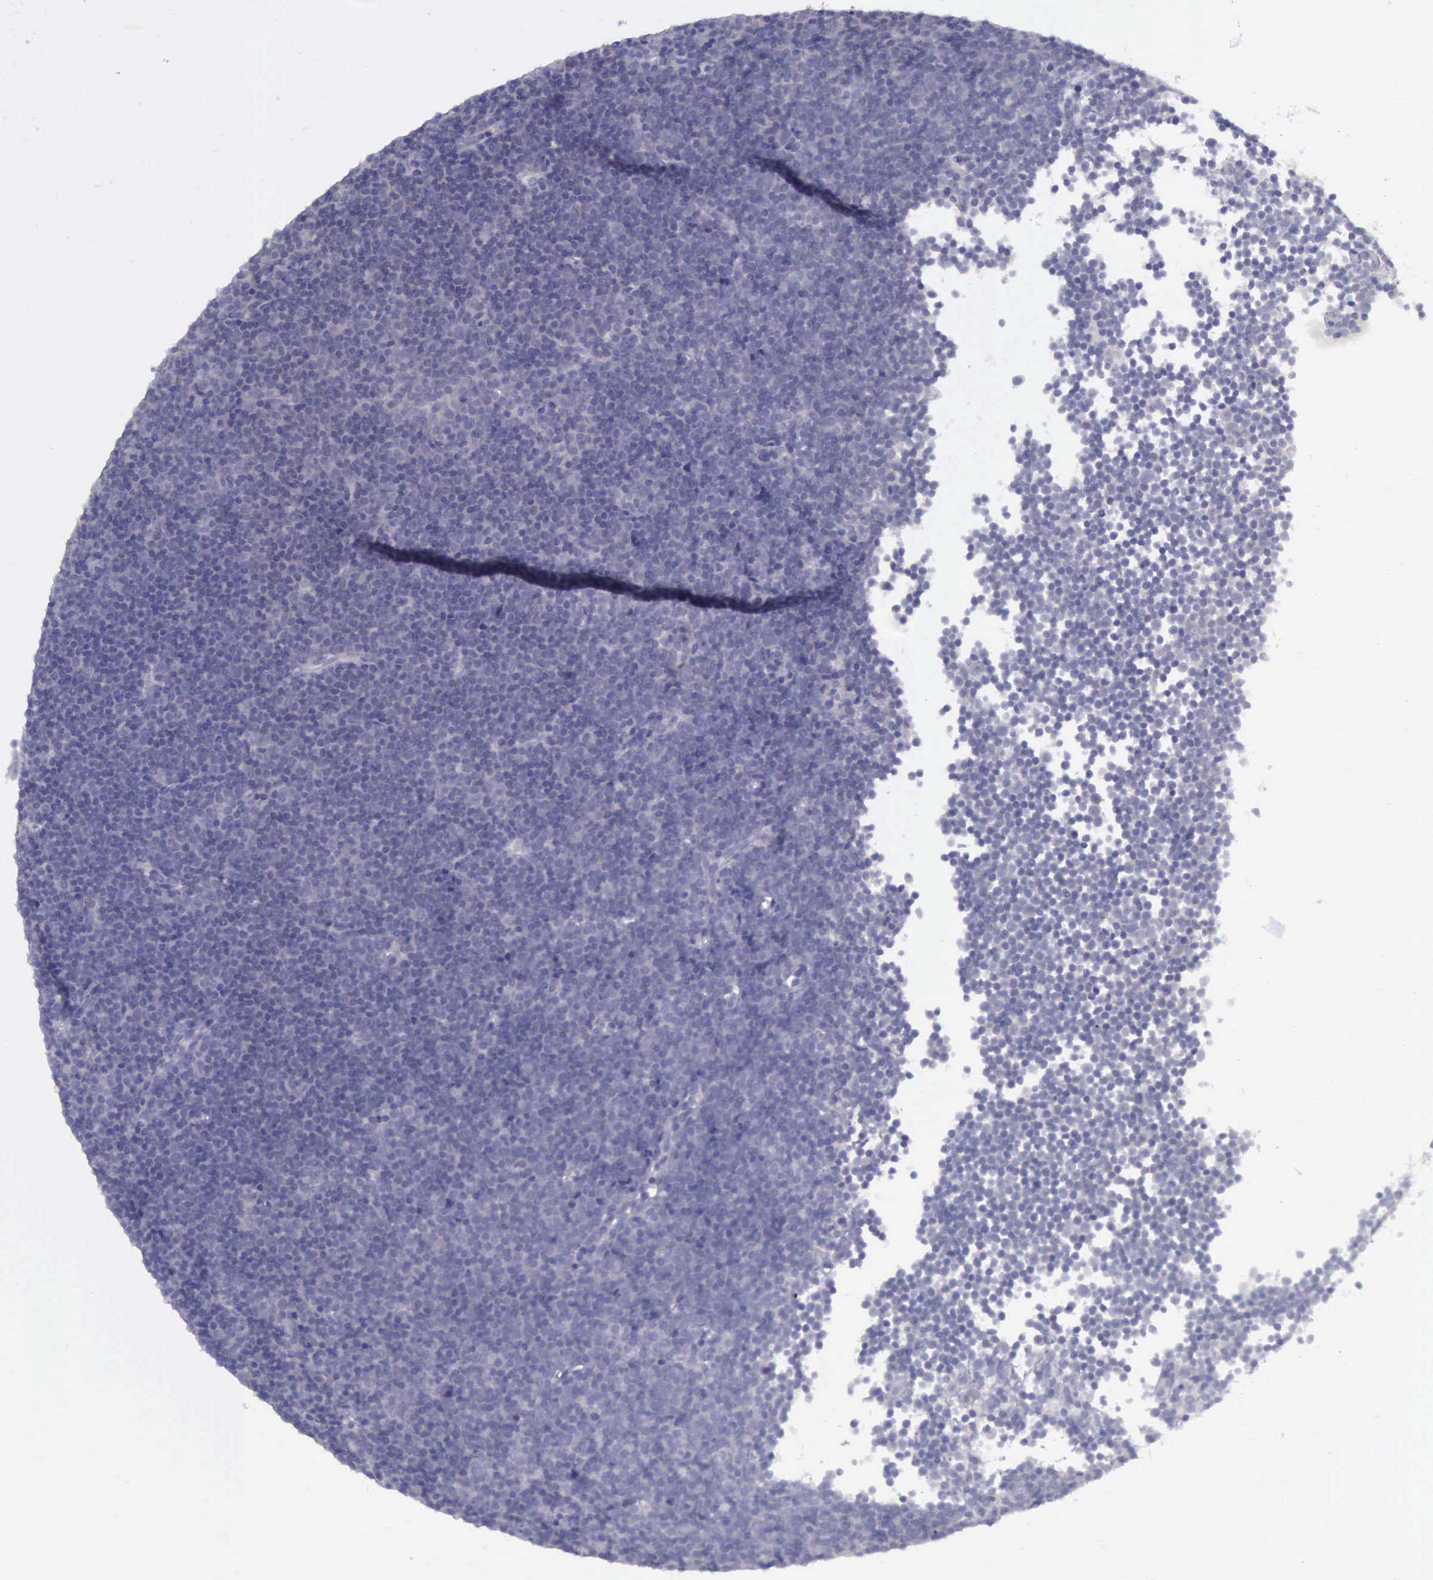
{"staining": {"intensity": "negative", "quantity": "none", "location": "none"}, "tissue": "lymphoma", "cell_type": "Tumor cells", "image_type": "cancer", "snomed": [{"axis": "morphology", "description": "Malignant lymphoma, non-Hodgkin's type, Low grade"}, {"axis": "topography", "description": "Lymph node"}], "caption": "A histopathology image of human lymphoma is negative for staining in tumor cells. (DAB IHC visualized using brightfield microscopy, high magnification).", "gene": "ARNT2", "patient": {"sex": "male", "age": 57}}